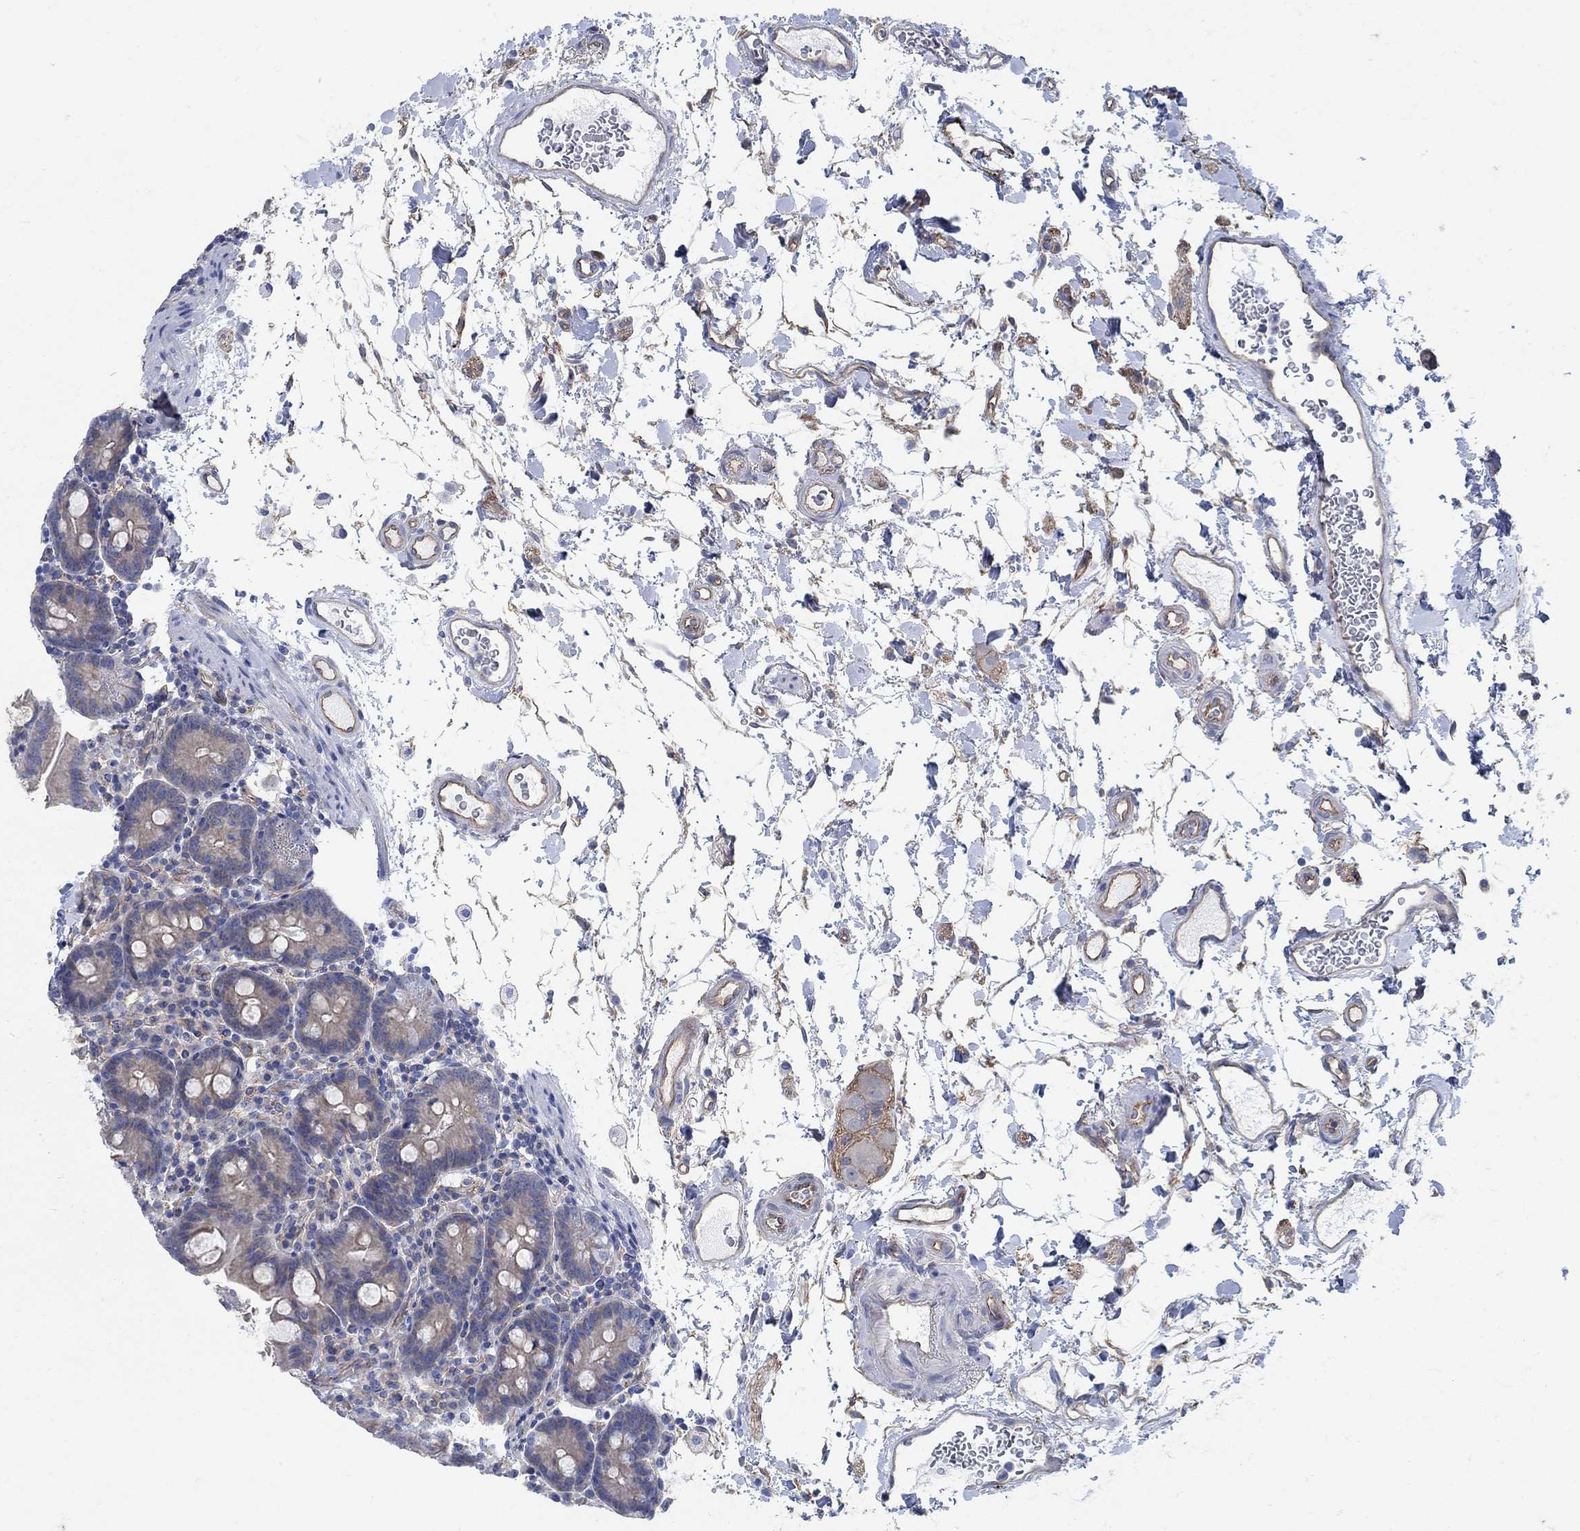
{"staining": {"intensity": "moderate", "quantity": "25%-75%", "location": "cytoplasmic/membranous"}, "tissue": "small intestine", "cell_type": "Glandular cells", "image_type": "normal", "snomed": [{"axis": "morphology", "description": "Normal tissue, NOS"}, {"axis": "topography", "description": "Small intestine"}], "caption": "Immunohistochemical staining of benign small intestine displays moderate cytoplasmic/membranous protein positivity in approximately 25%-75% of glandular cells. (DAB (3,3'-diaminobenzidine) IHC, brown staining for protein, blue staining for nuclei).", "gene": "TMEM198", "patient": {"sex": "female", "age": 44}}